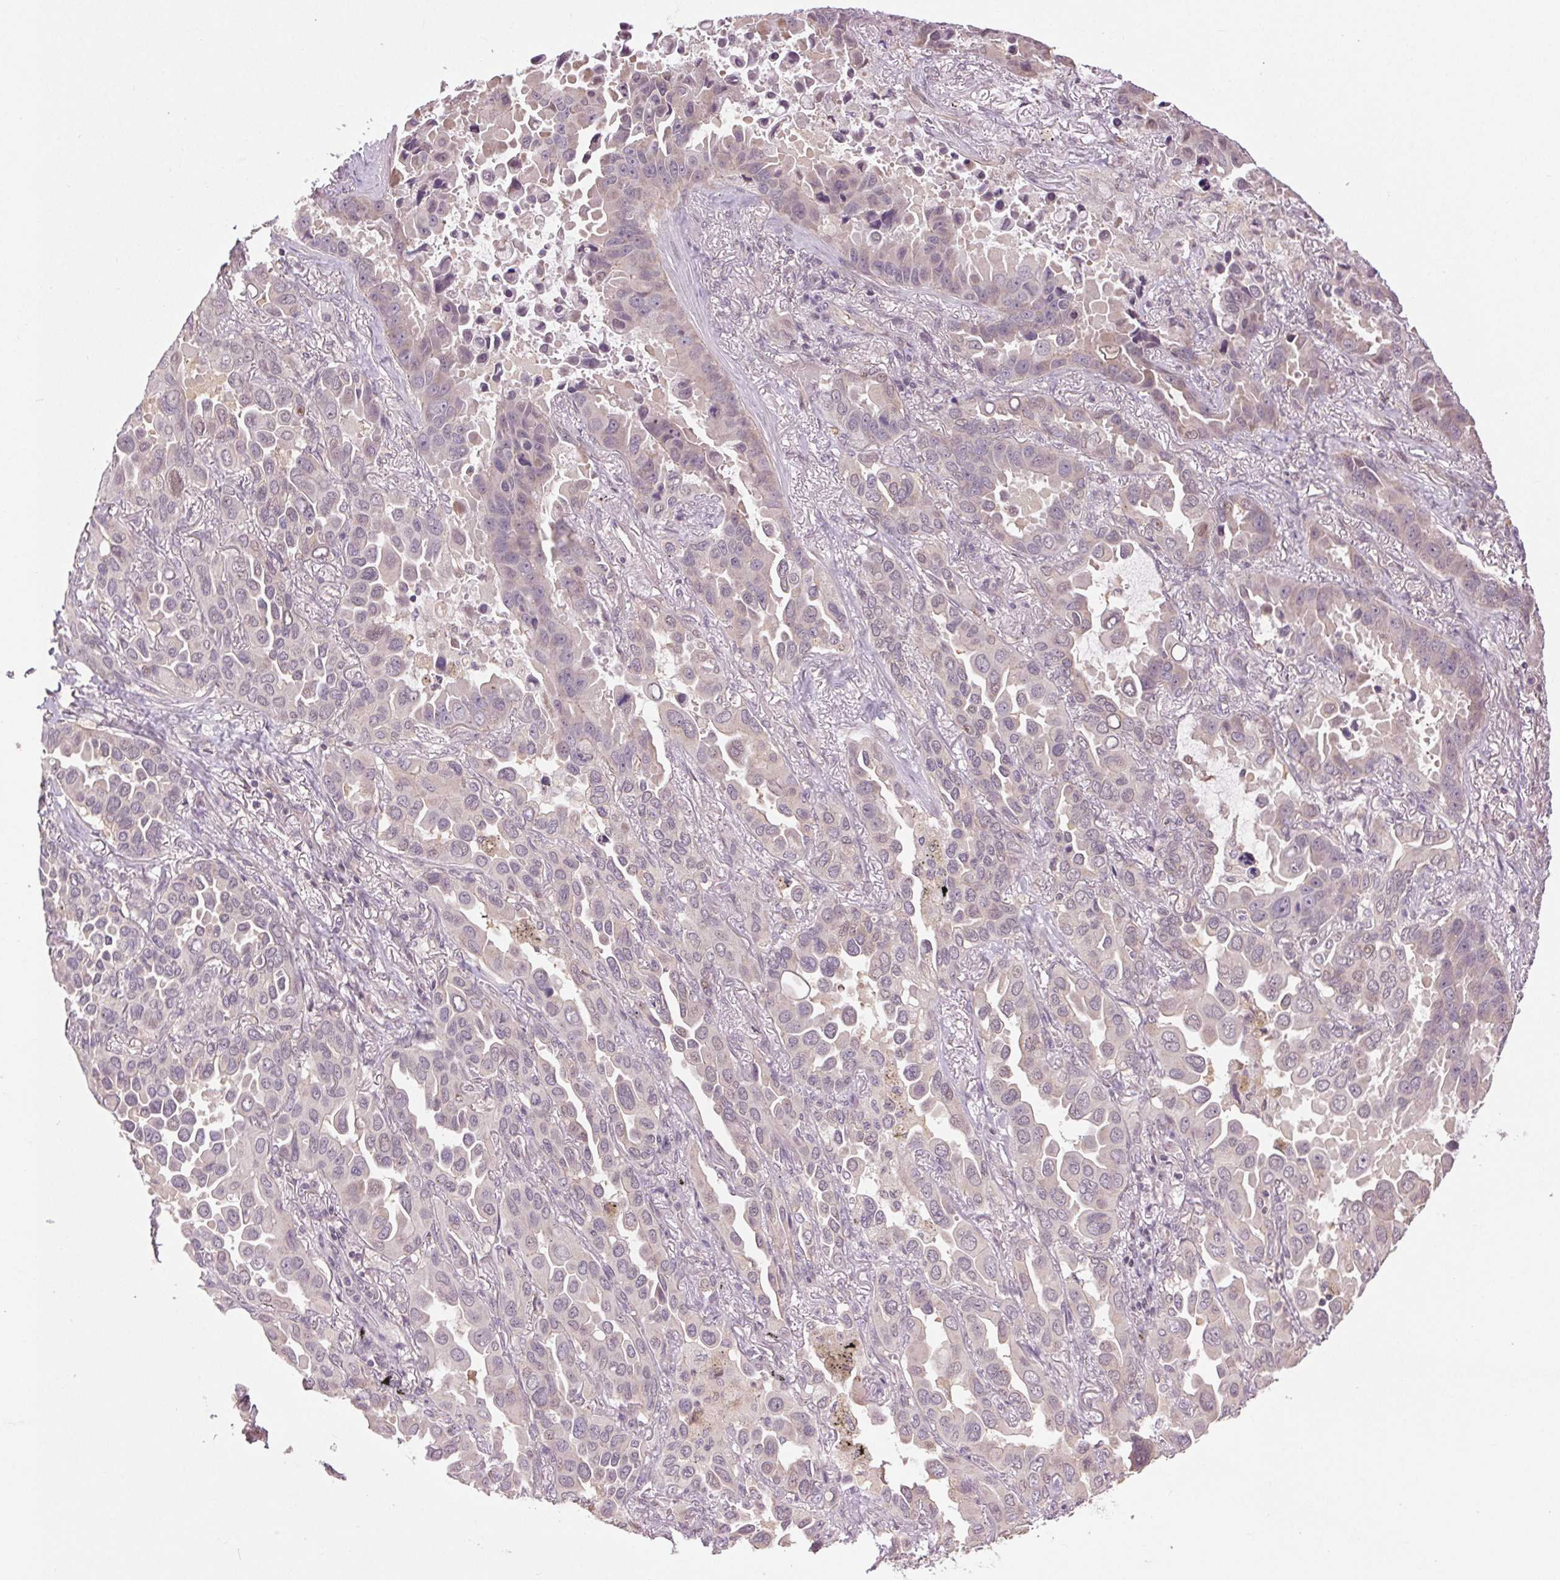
{"staining": {"intensity": "negative", "quantity": "none", "location": "none"}, "tissue": "lung cancer", "cell_type": "Tumor cells", "image_type": "cancer", "snomed": [{"axis": "morphology", "description": "Adenocarcinoma, NOS"}, {"axis": "topography", "description": "Lung"}], "caption": "DAB (3,3'-diaminobenzidine) immunohistochemical staining of human lung cancer (adenocarcinoma) reveals no significant positivity in tumor cells.", "gene": "ATP1B3", "patient": {"sex": "male", "age": 64}}